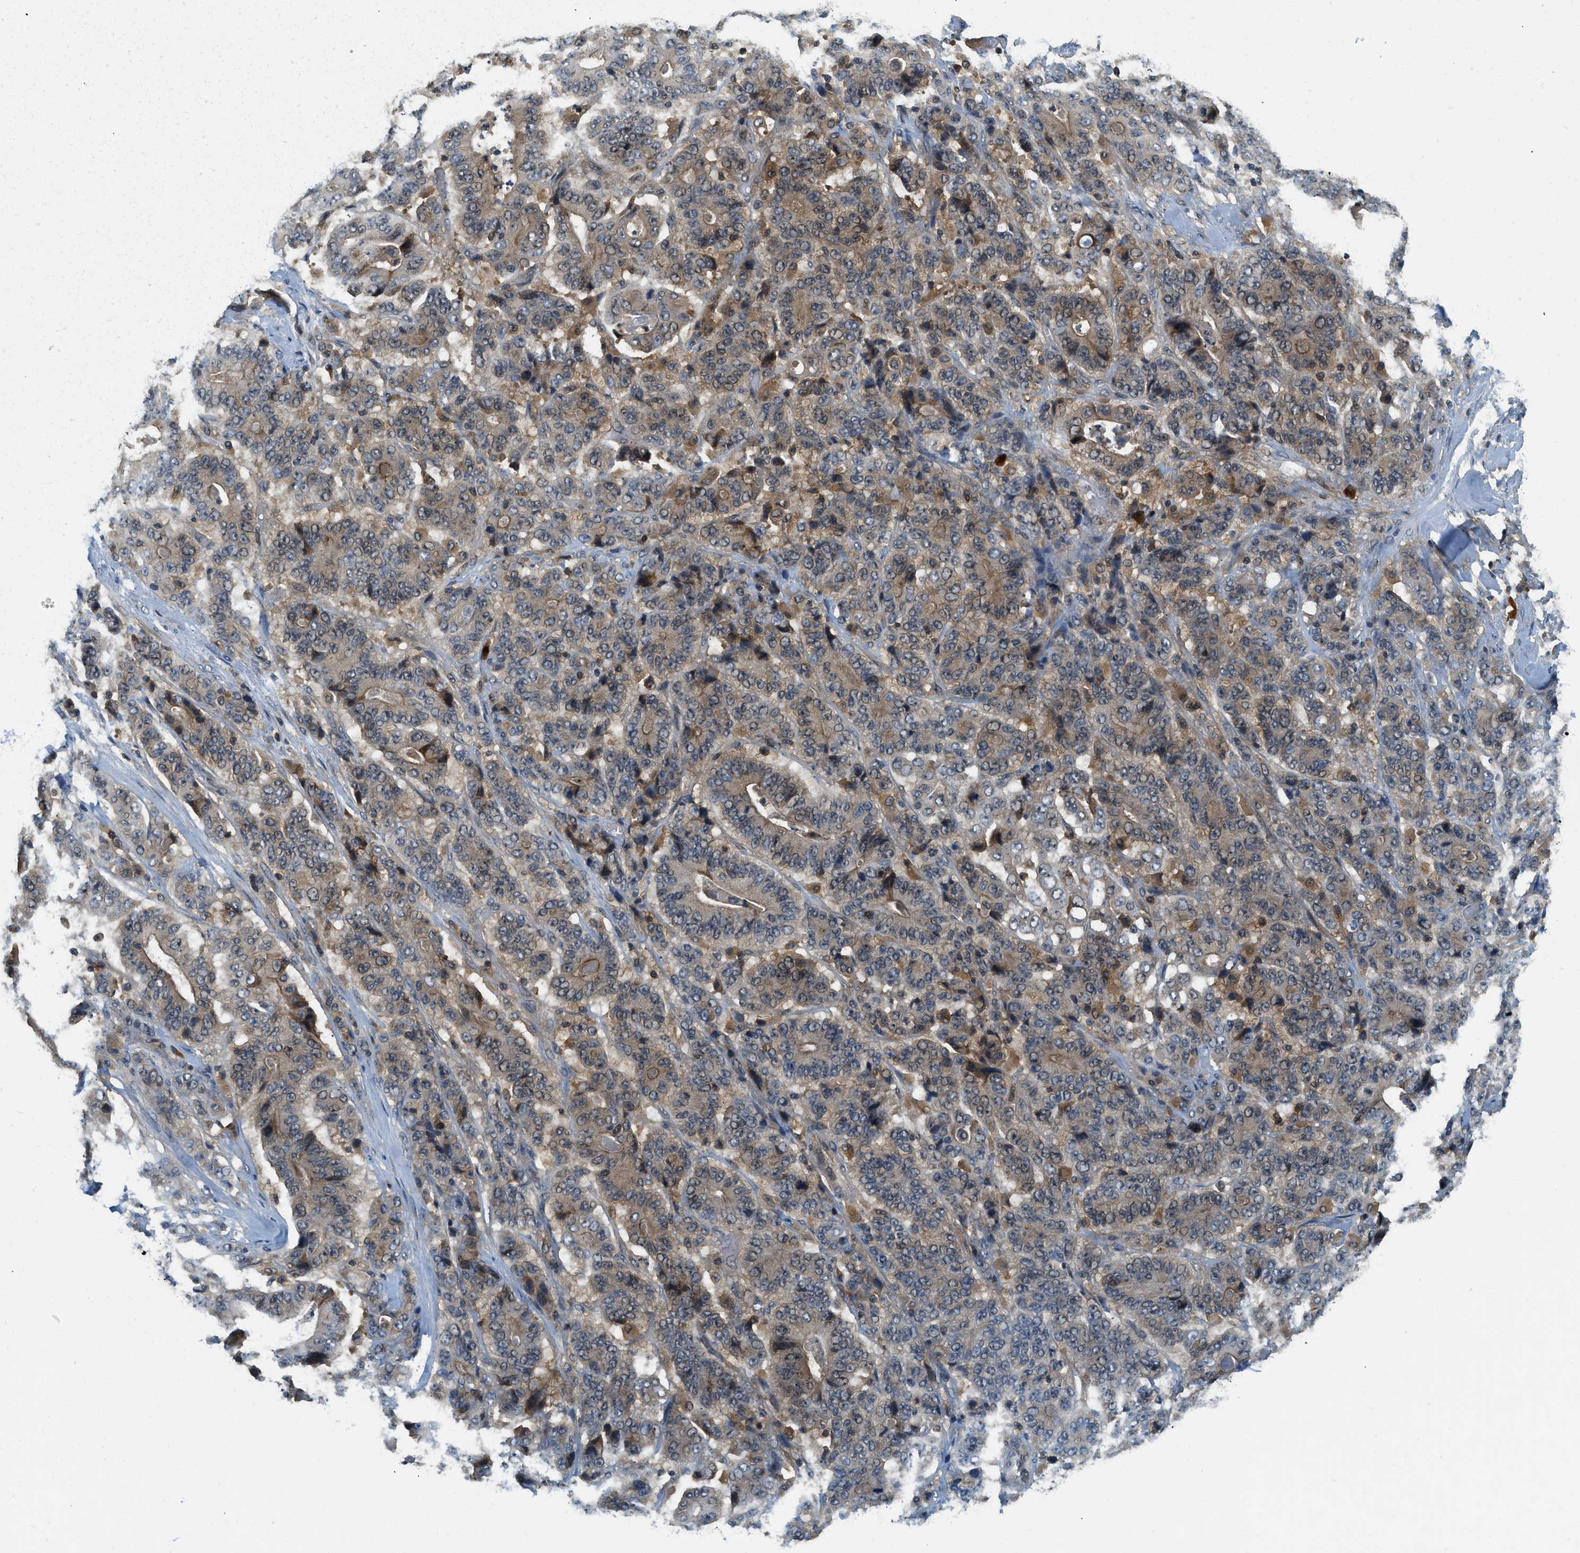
{"staining": {"intensity": "moderate", "quantity": ">75%", "location": "cytoplasmic/membranous,nuclear"}, "tissue": "stomach cancer", "cell_type": "Tumor cells", "image_type": "cancer", "snomed": [{"axis": "morphology", "description": "Adenocarcinoma, NOS"}, {"axis": "topography", "description": "Stomach"}], "caption": "Immunohistochemical staining of stomach cancer displays medium levels of moderate cytoplasmic/membranous and nuclear positivity in approximately >75% of tumor cells.", "gene": "GMPPB", "patient": {"sex": "female", "age": 73}}